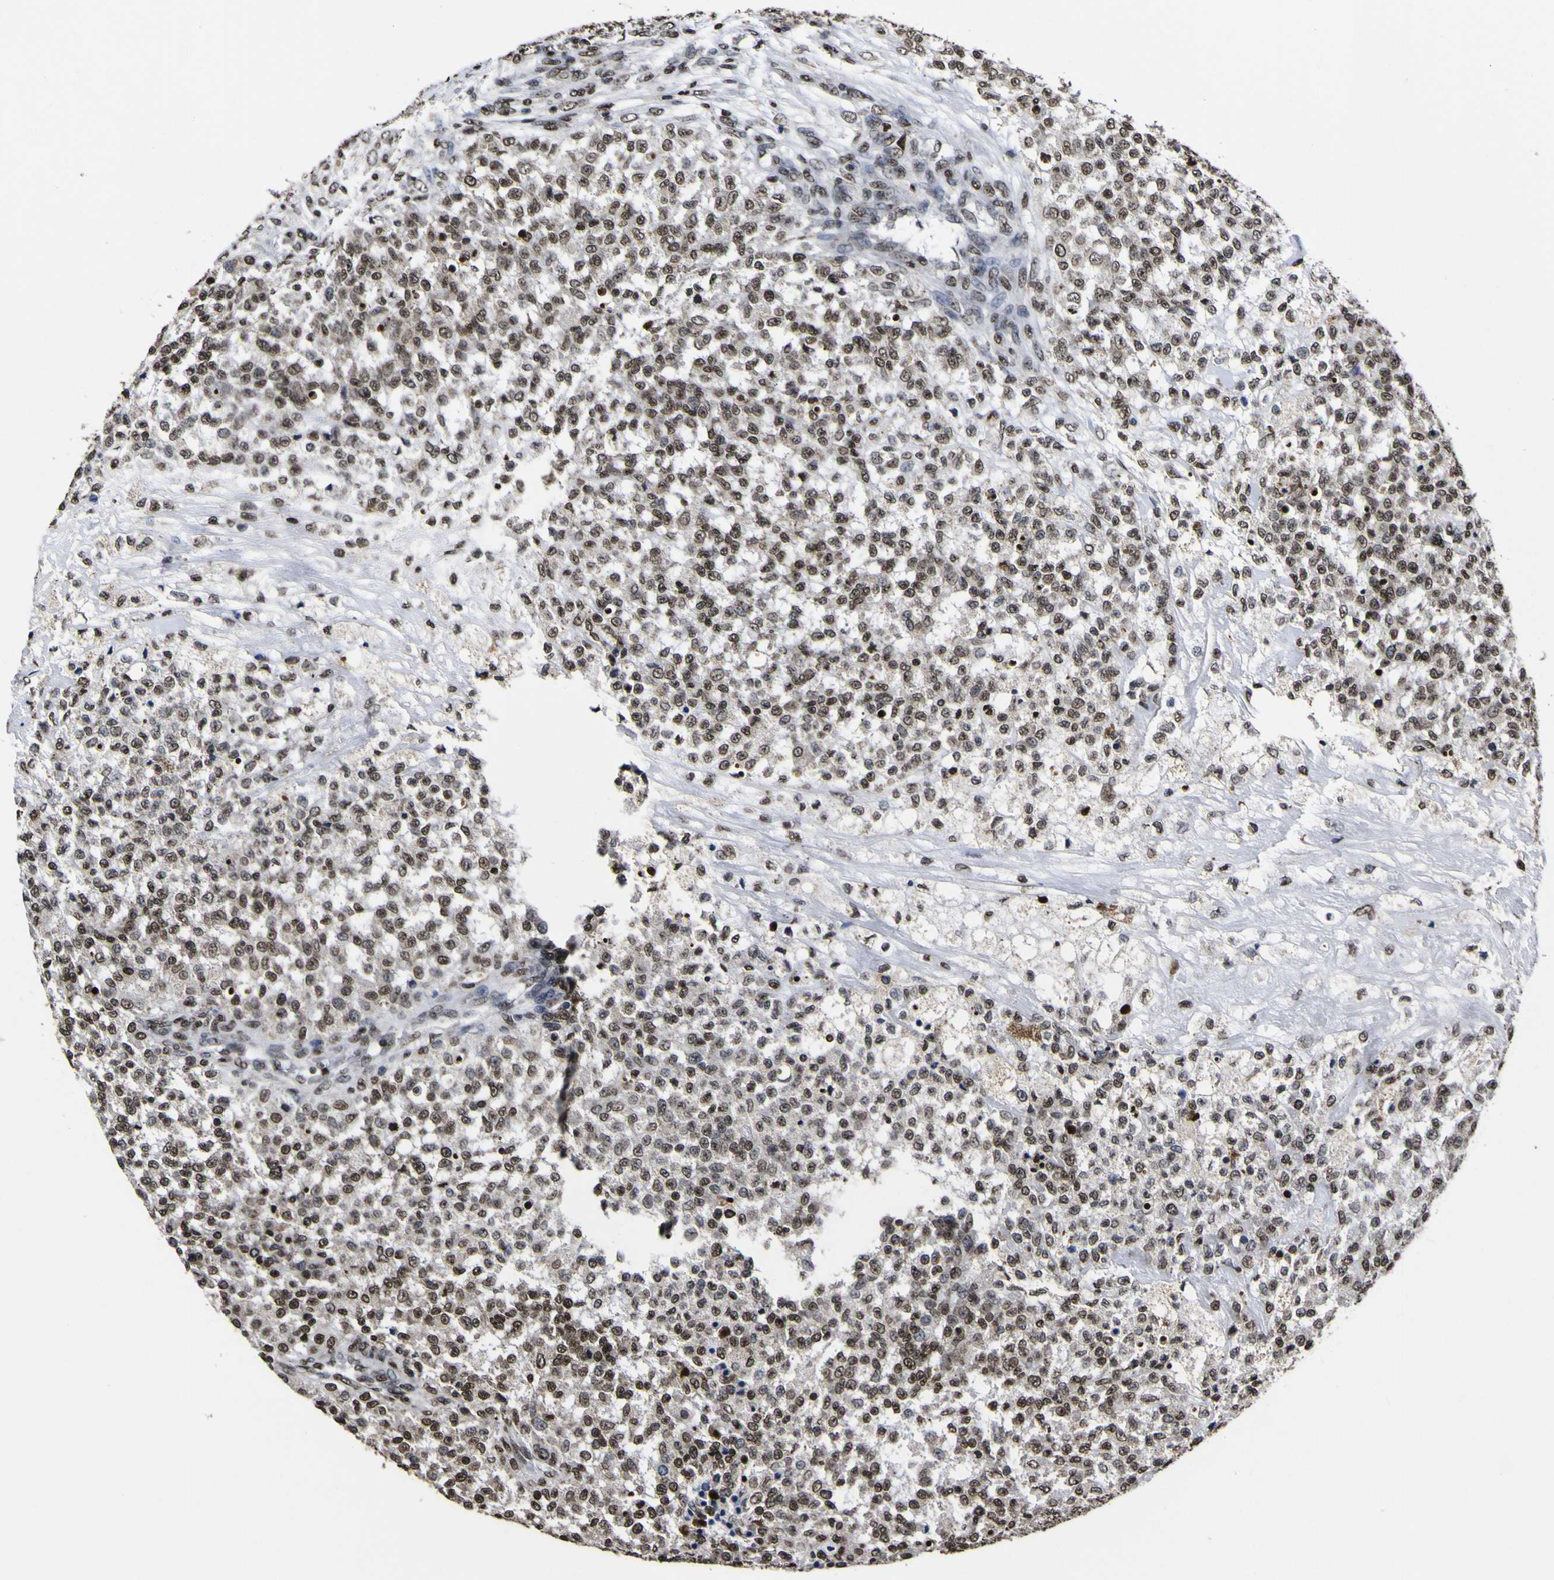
{"staining": {"intensity": "strong", "quantity": ">75%", "location": "nuclear"}, "tissue": "testis cancer", "cell_type": "Tumor cells", "image_type": "cancer", "snomed": [{"axis": "morphology", "description": "Seminoma, NOS"}, {"axis": "topography", "description": "Testis"}], "caption": "Immunohistochemical staining of human testis seminoma displays high levels of strong nuclear protein positivity in approximately >75% of tumor cells.", "gene": "PIAS1", "patient": {"sex": "male", "age": 59}}